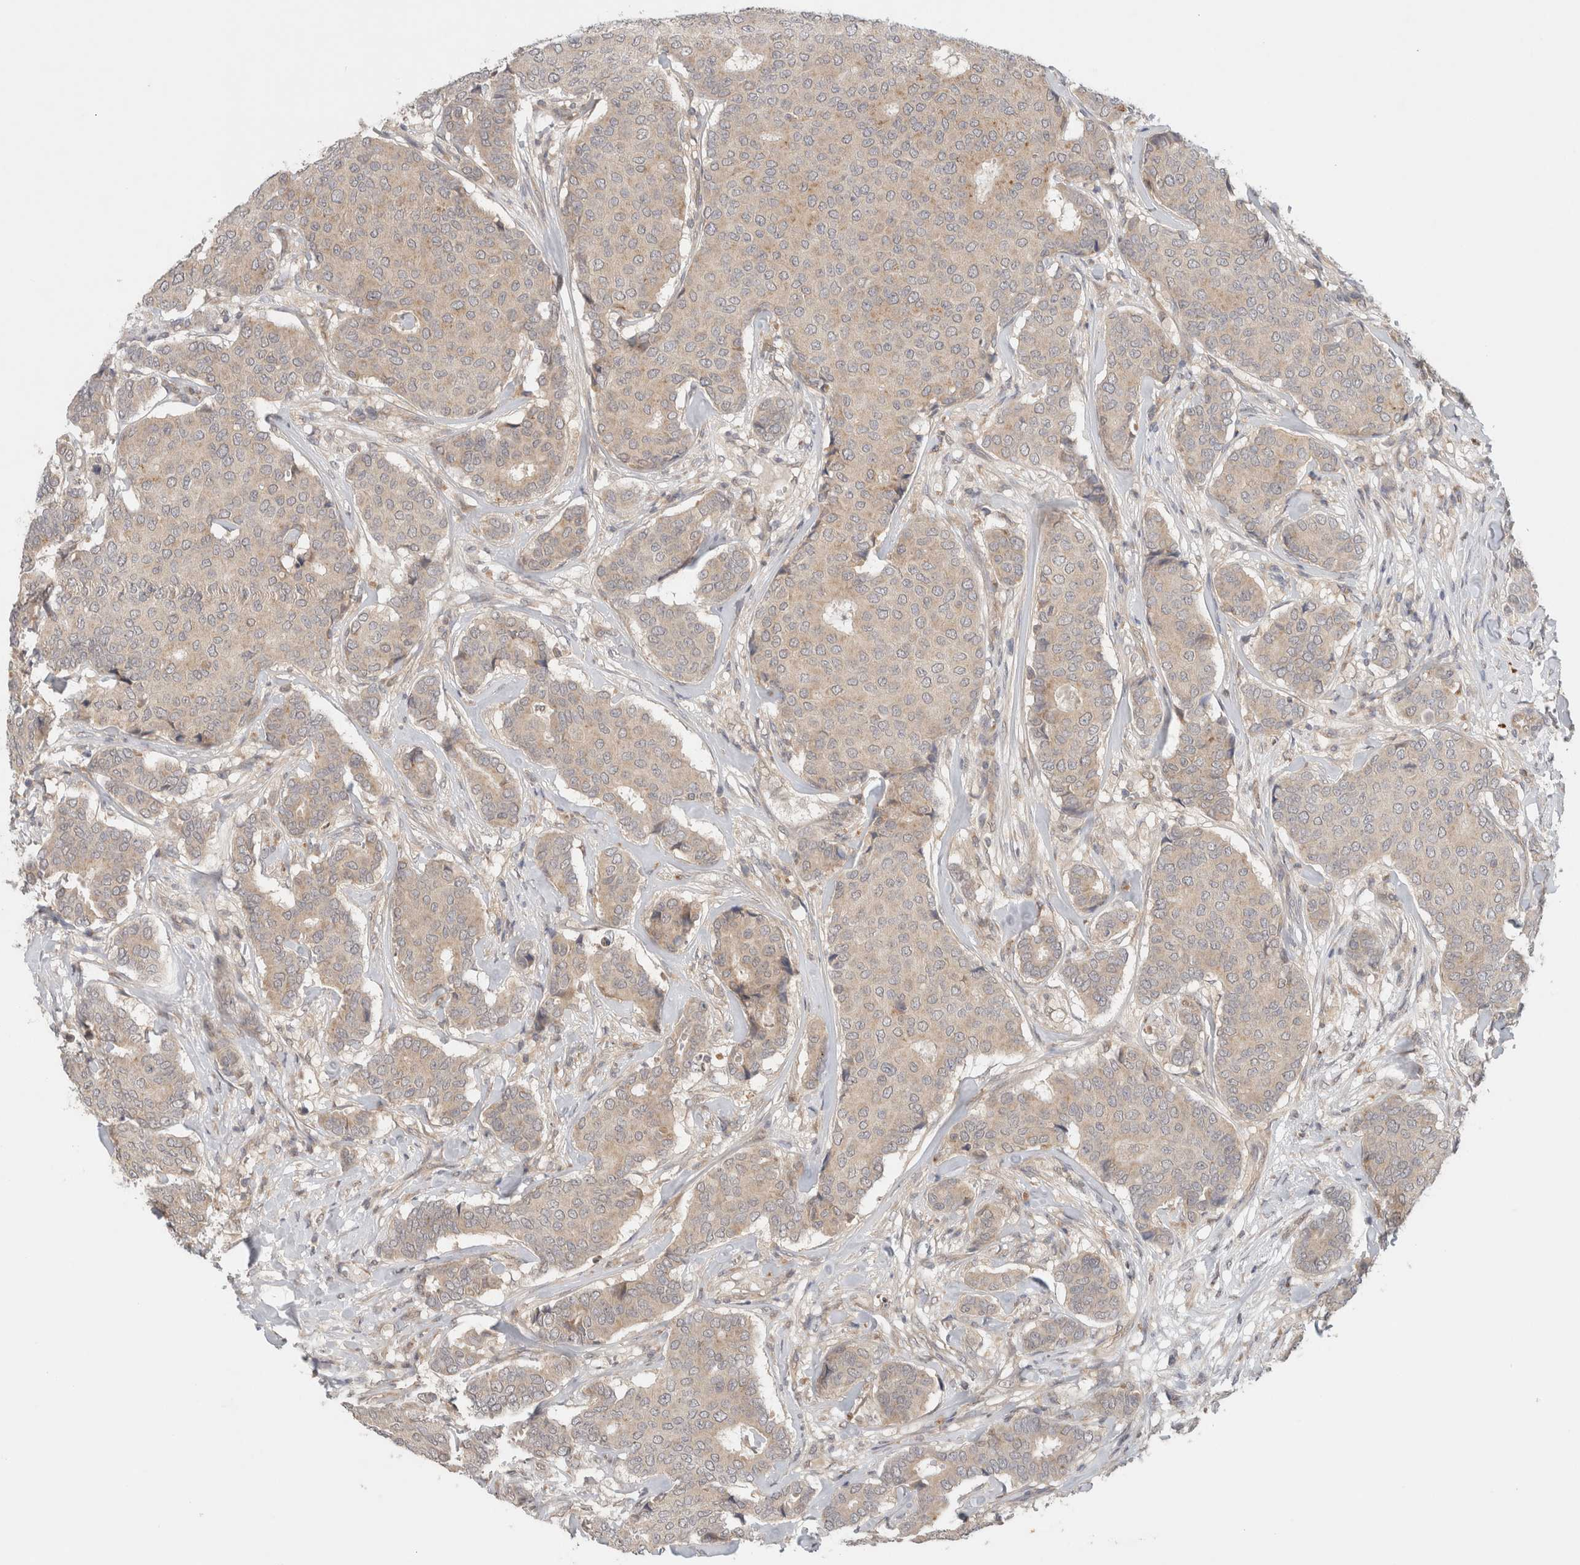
{"staining": {"intensity": "weak", "quantity": "<25%", "location": "cytoplasmic/membranous"}, "tissue": "breast cancer", "cell_type": "Tumor cells", "image_type": "cancer", "snomed": [{"axis": "morphology", "description": "Duct carcinoma"}, {"axis": "topography", "description": "Breast"}], "caption": "Immunohistochemical staining of breast cancer demonstrates no significant staining in tumor cells. Nuclei are stained in blue.", "gene": "SGK1", "patient": {"sex": "female", "age": 75}}